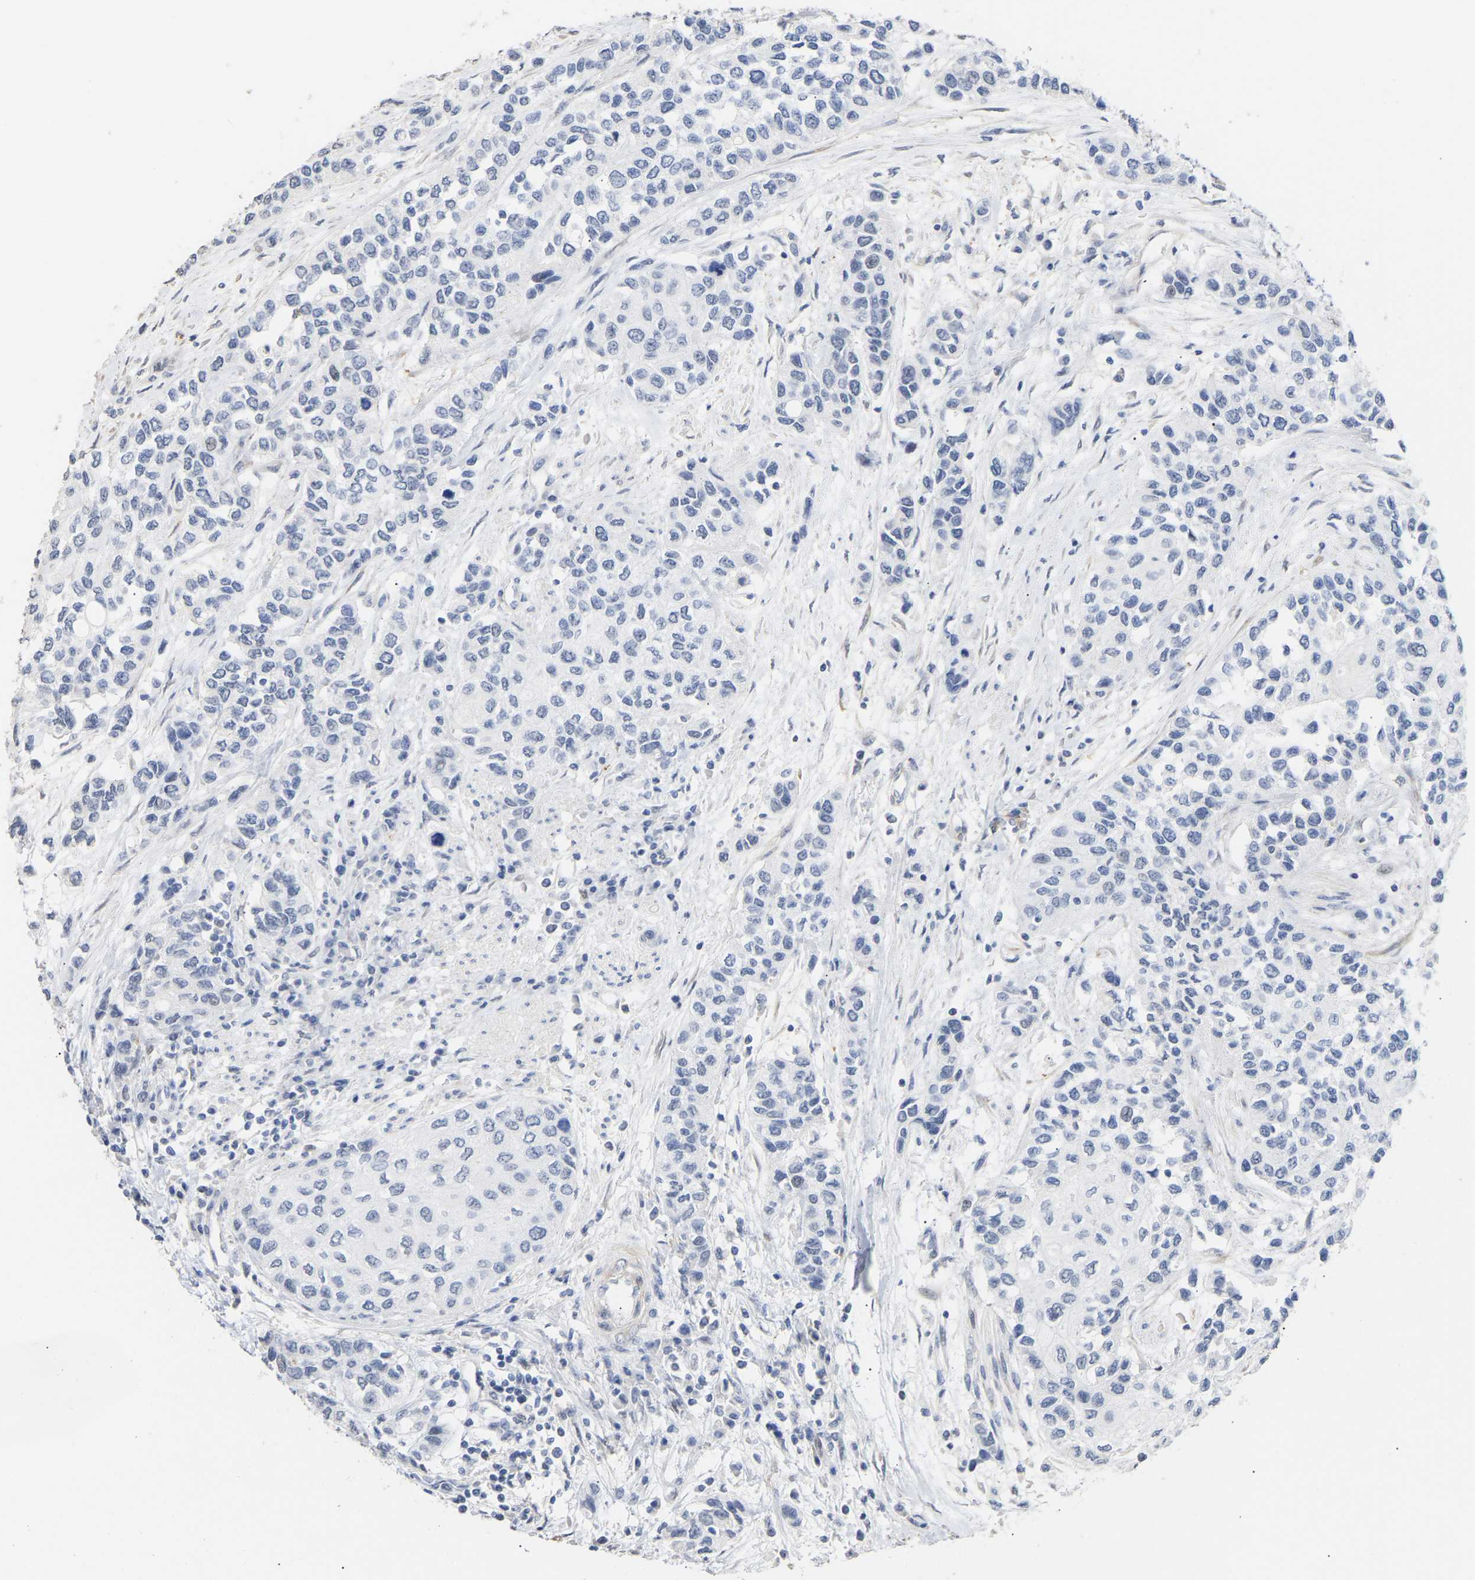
{"staining": {"intensity": "negative", "quantity": "none", "location": "none"}, "tissue": "urothelial cancer", "cell_type": "Tumor cells", "image_type": "cancer", "snomed": [{"axis": "morphology", "description": "Urothelial carcinoma, High grade"}, {"axis": "topography", "description": "Urinary bladder"}], "caption": "Tumor cells are negative for brown protein staining in high-grade urothelial carcinoma.", "gene": "AMPH", "patient": {"sex": "female", "age": 56}}